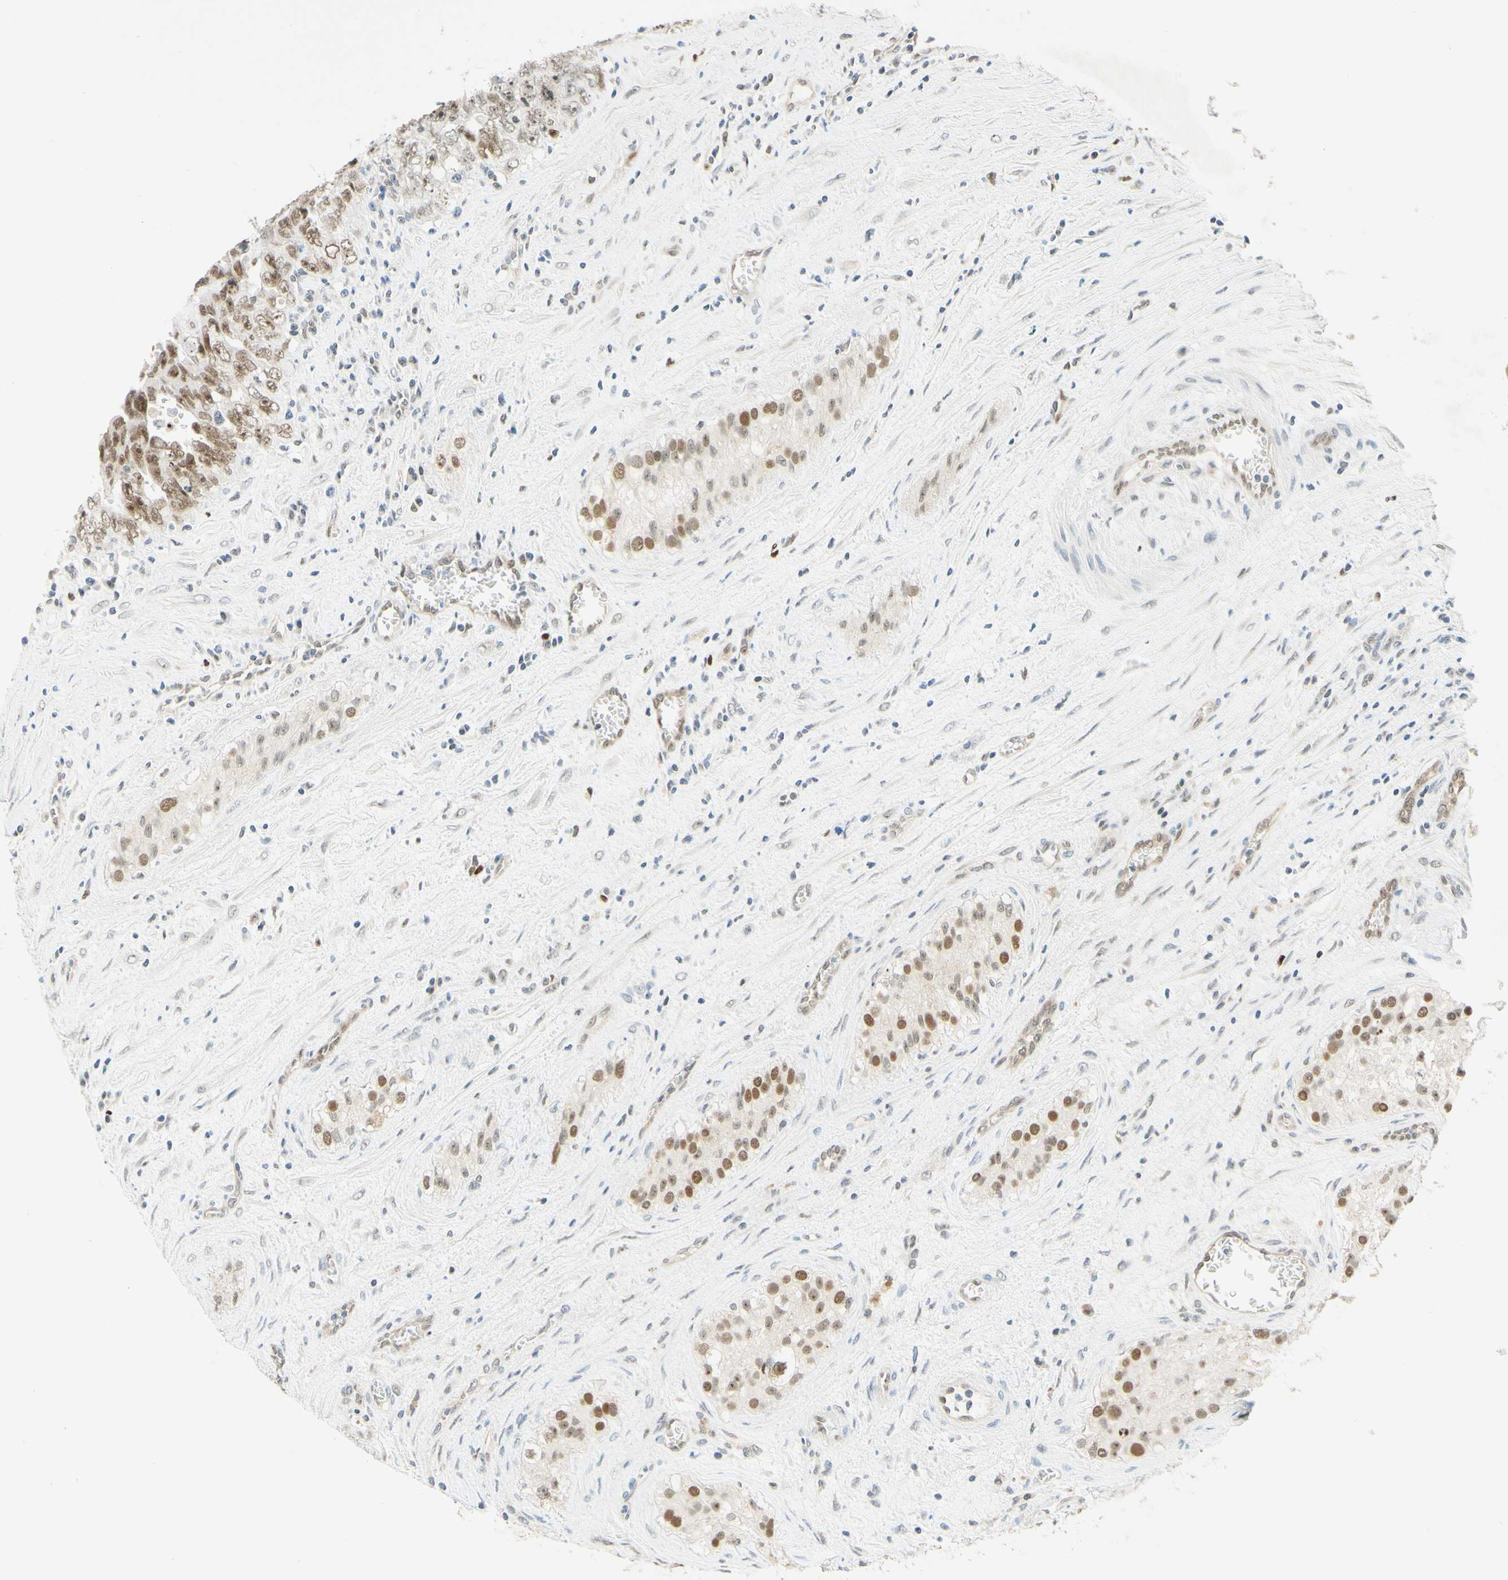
{"staining": {"intensity": "moderate", "quantity": ">75%", "location": "nuclear"}, "tissue": "testis cancer", "cell_type": "Tumor cells", "image_type": "cancer", "snomed": [{"axis": "morphology", "description": "Carcinoma, Embryonal, NOS"}, {"axis": "topography", "description": "Testis"}], "caption": "Human testis cancer stained for a protein (brown) displays moderate nuclear positive expression in about >75% of tumor cells.", "gene": "POLB", "patient": {"sex": "male", "age": 28}}